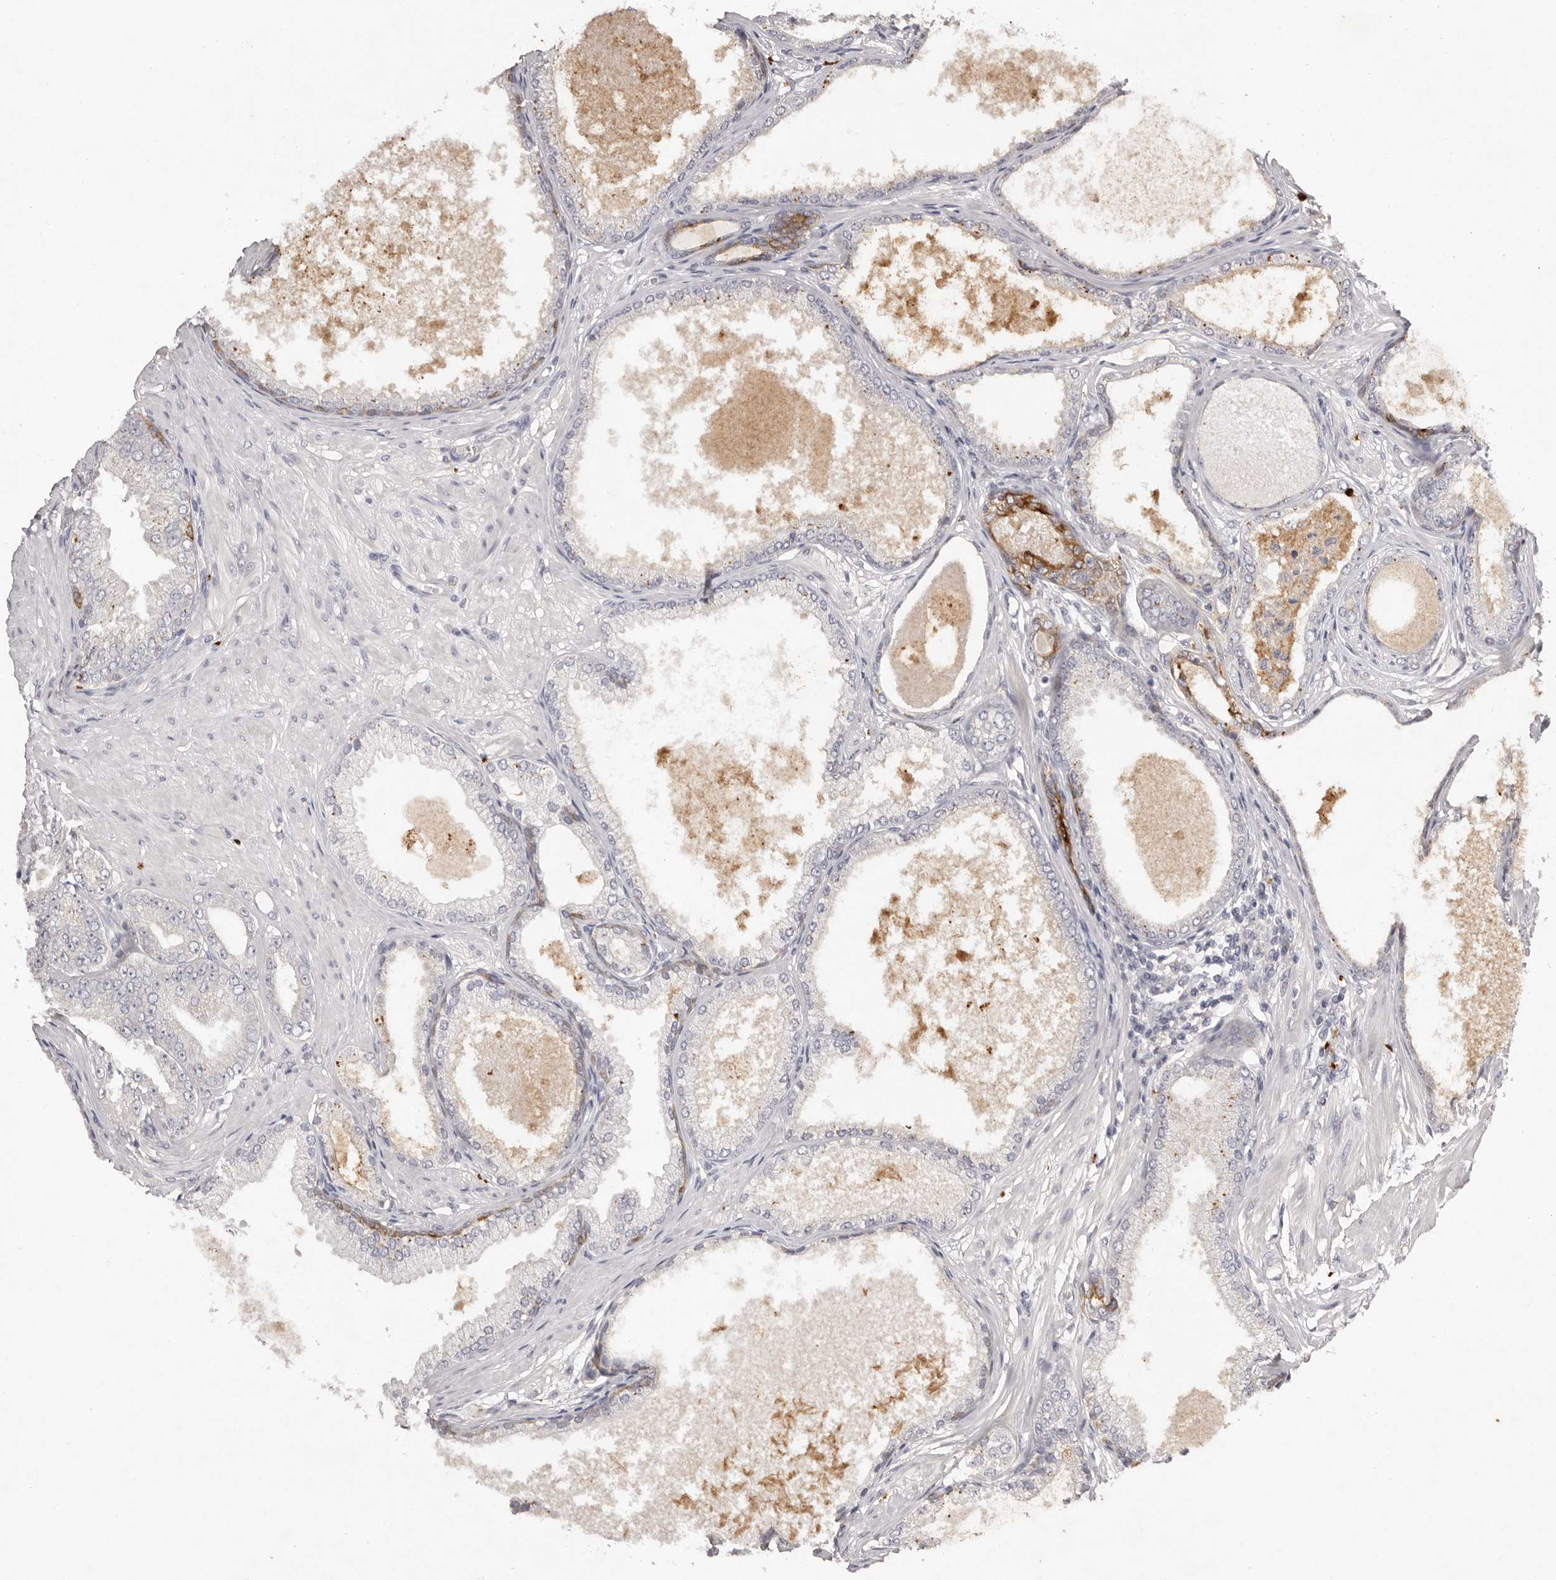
{"staining": {"intensity": "negative", "quantity": "none", "location": "none"}, "tissue": "prostate cancer", "cell_type": "Tumor cells", "image_type": "cancer", "snomed": [{"axis": "morphology", "description": "Adenocarcinoma, Low grade"}, {"axis": "topography", "description": "Prostate"}], "caption": "An immunohistochemistry image of prostate adenocarcinoma (low-grade) is shown. There is no staining in tumor cells of prostate adenocarcinoma (low-grade).", "gene": "SCUBE2", "patient": {"sex": "male", "age": 63}}